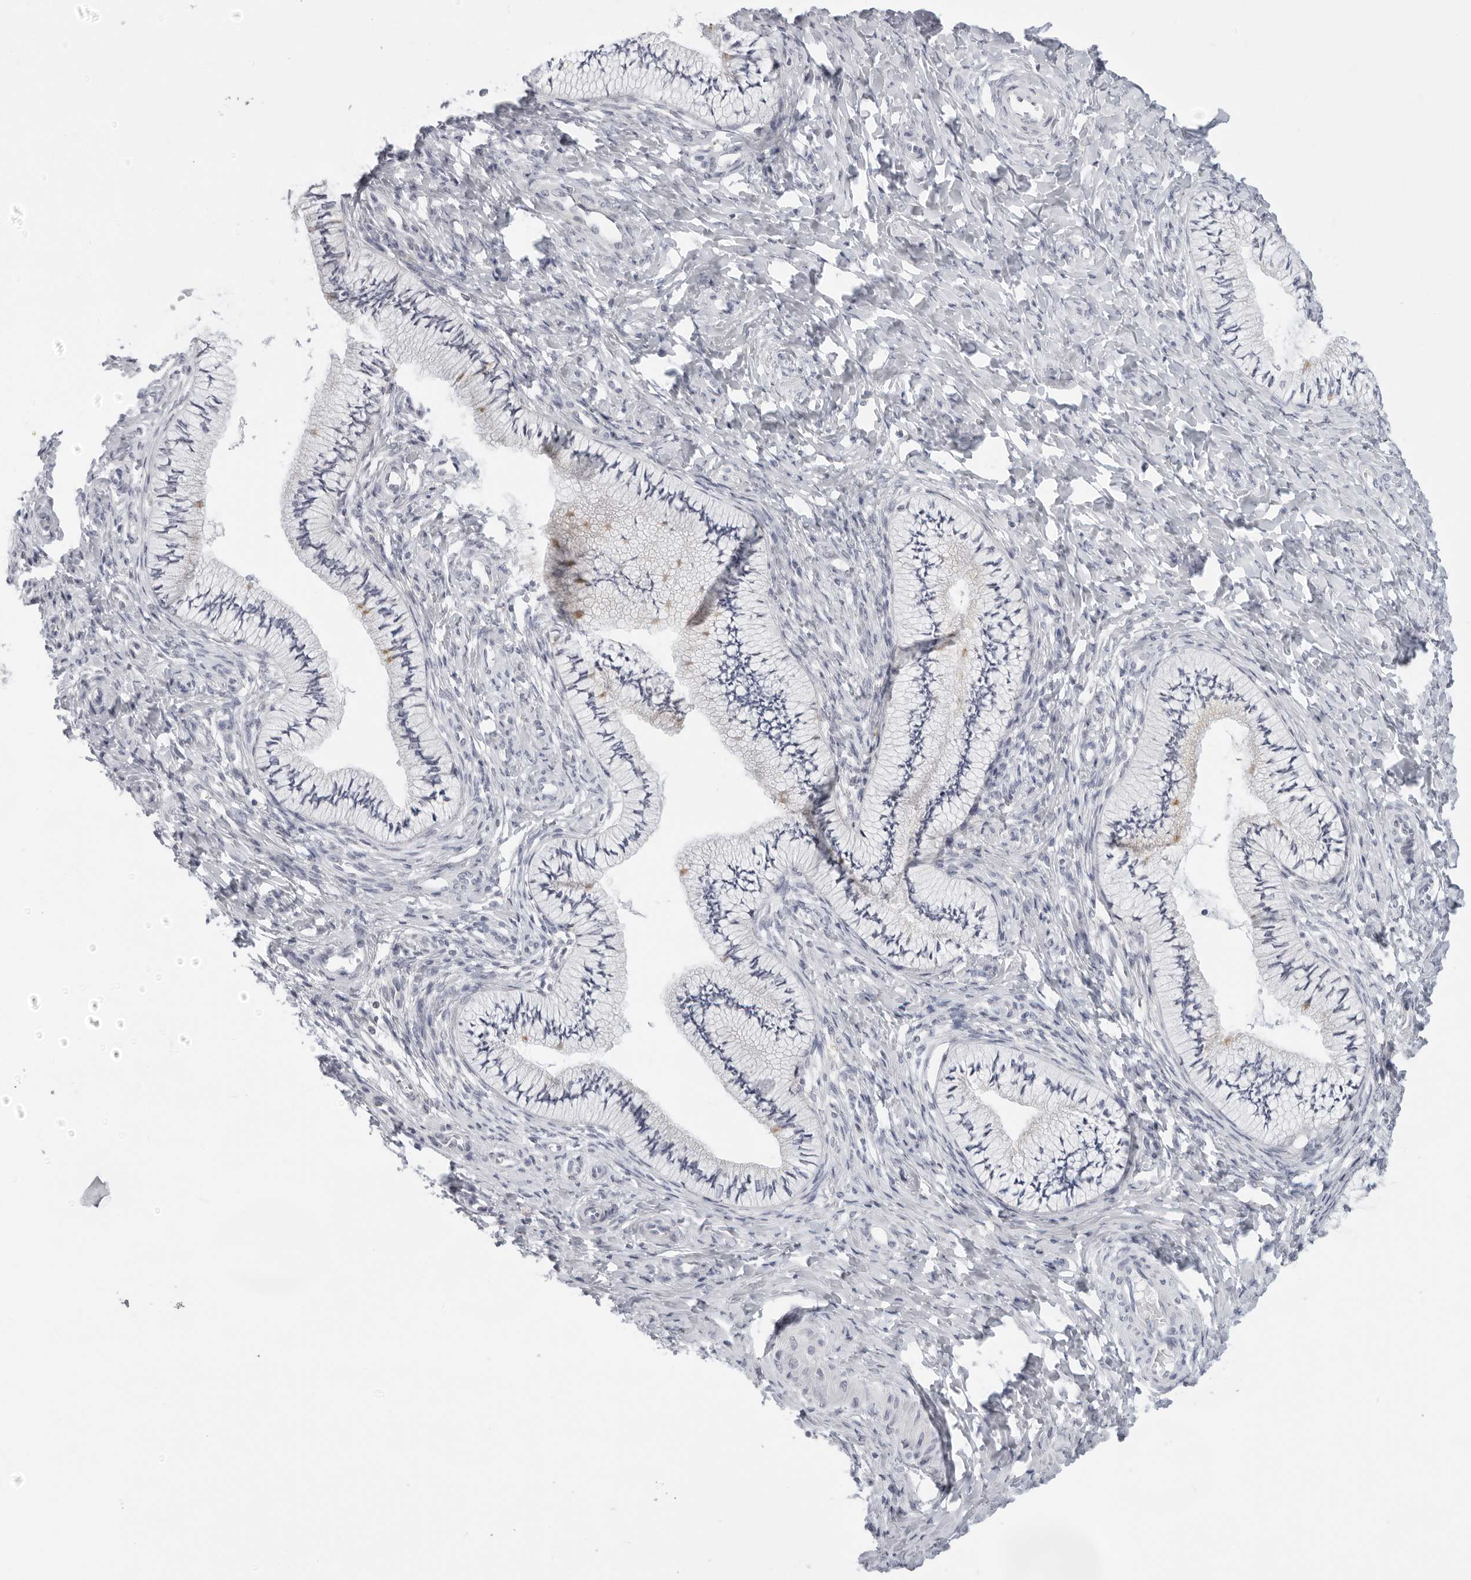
{"staining": {"intensity": "weak", "quantity": "<25%", "location": "cytoplasmic/membranous"}, "tissue": "cervix", "cell_type": "Glandular cells", "image_type": "normal", "snomed": [{"axis": "morphology", "description": "Normal tissue, NOS"}, {"axis": "topography", "description": "Cervix"}], "caption": "Glandular cells show no significant staining in unremarkable cervix. (Immunohistochemistry, brightfield microscopy, high magnification).", "gene": "CIART", "patient": {"sex": "female", "age": 36}}